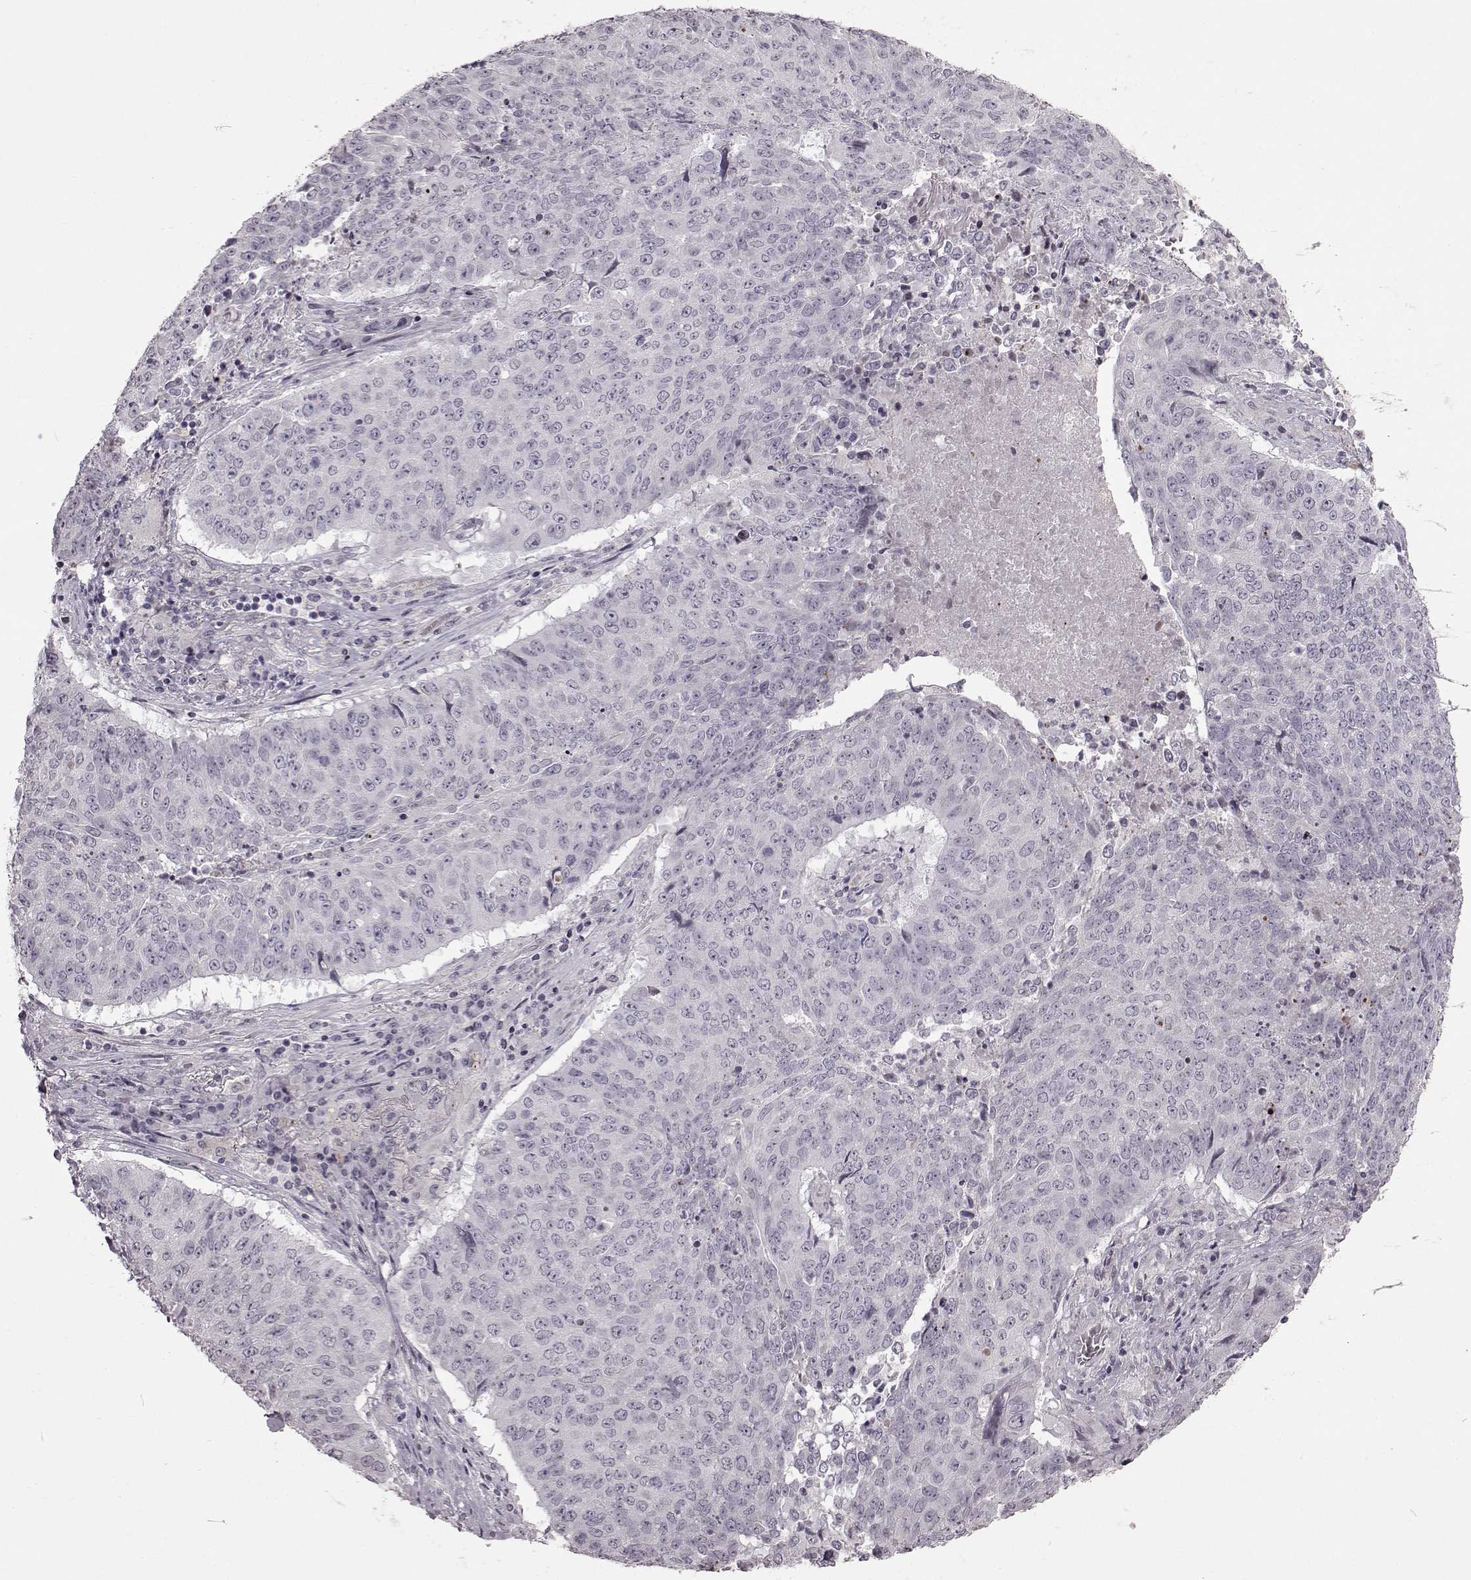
{"staining": {"intensity": "negative", "quantity": "none", "location": "none"}, "tissue": "lung cancer", "cell_type": "Tumor cells", "image_type": "cancer", "snomed": [{"axis": "morphology", "description": "Normal tissue, NOS"}, {"axis": "morphology", "description": "Squamous cell carcinoma, NOS"}, {"axis": "topography", "description": "Bronchus"}, {"axis": "topography", "description": "Lung"}], "caption": "Lung cancer was stained to show a protein in brown. There is no significant staining in tumor cells.", "gene": "GAL", "patient": {"sex": "male", "age": 64}}